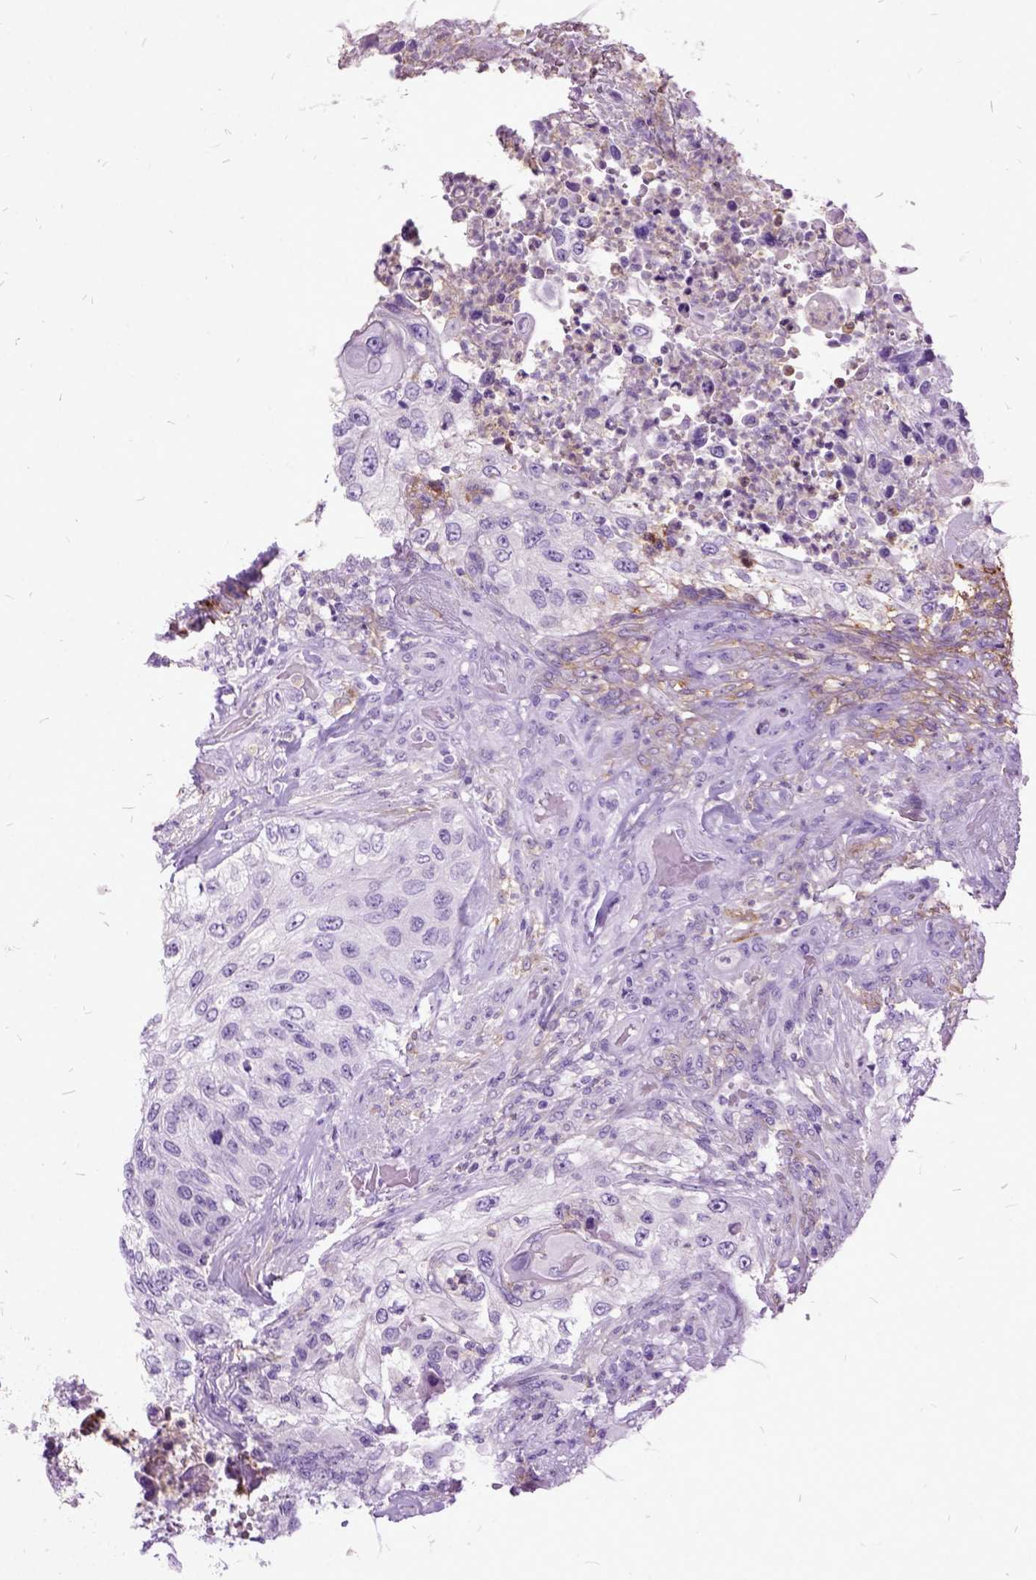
{"staining": {"intensity": "negative", "quantity": "none", "location": "none"}, "tissue": "urothelial cancer", "cell_type": "Tumor cells", "image_type": "cancer", "snomed": [{"axis": "morphology", "description": "Urothelial carcinoma, High grade"}, {"axis": "topography", "description": "Urinary bladder"}], "caption": "The image reveals no significant staining in tumor cells of urothelial cancer.", "gene": "MME", "patient": {"sex": "female", "age": 60}}